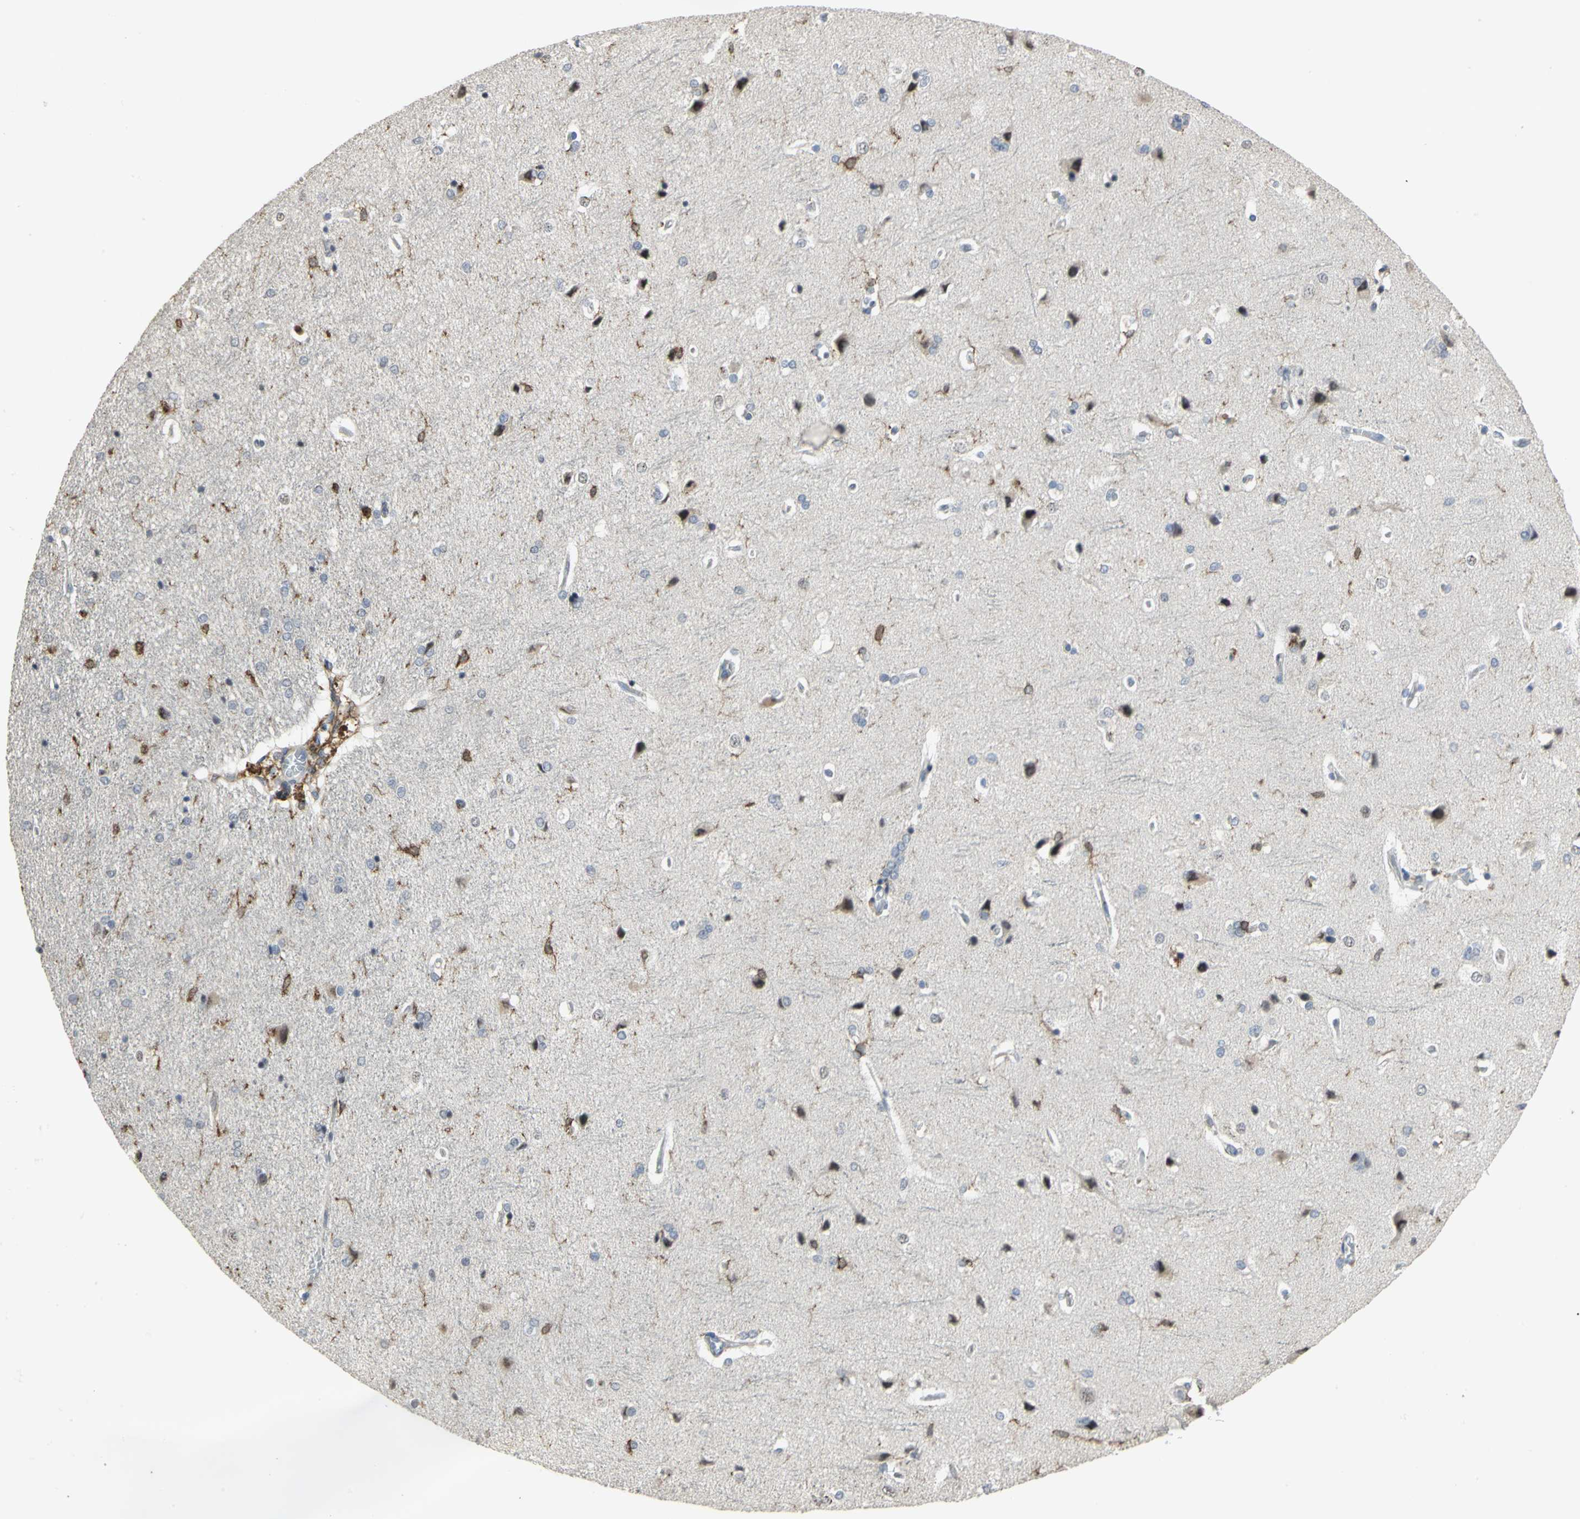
{"staining": {"intensity": "negative", "quantity": "none", "location": "none"}, "tissue": "cerebral cortex", "cell_type": "Endothelial cells", "image_type": "normal", "snomed": [{"axis": "morphology", "description": "Normal tissue, NOS"}, {"axis": "topography", "description": "Cerebral cortex"}], "caption": "DAB (3,3'-diaminobenzidine) immunohistochemical staining of normal cerebral cortex demonstrates no significant expression in endothelial cells.", "gene": "SKAP2", "patient": {"sex": "male", "age": 62}}